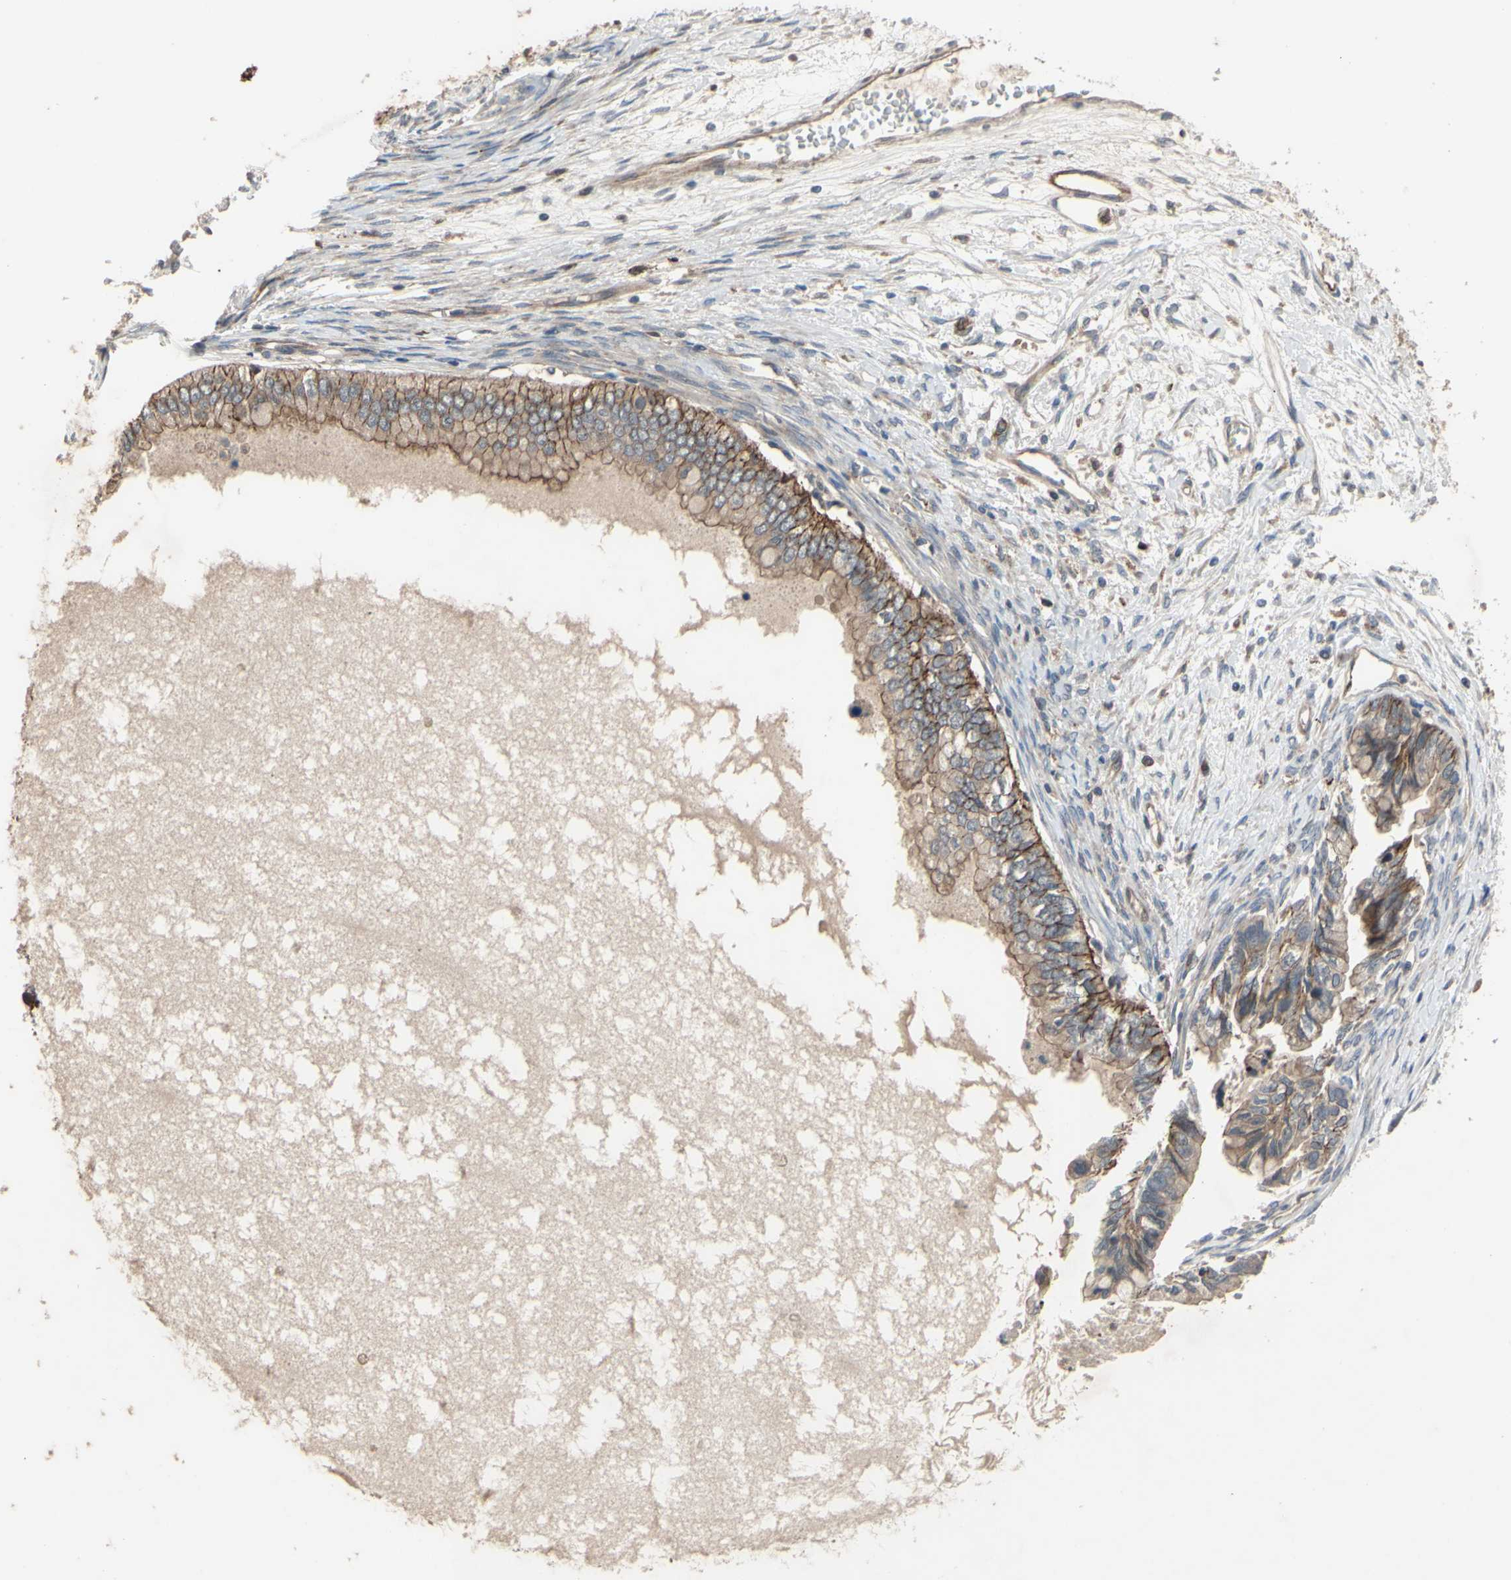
{"staining": {"intensity": "moderate", "quantity": ">75%", "location": "cytoplasmic/membranous"}, "tissue": "ovarian cancer", "cell_type": "Tumor cells", "image_type": "cancer", "snomed": [{"axis": "morphology", "description": "Cystadenocarcinoma, mucinous, NOS"}, {"axis": "topography", "description": "Ovary"}], "caption": "Tumor cells exhibit medium levels of moderate cytoplasmic/membranous expression in about >75% of cells in ovarian cancer.", "gene": "XIAP", "patient": {"sex": "female", "age": 80}}